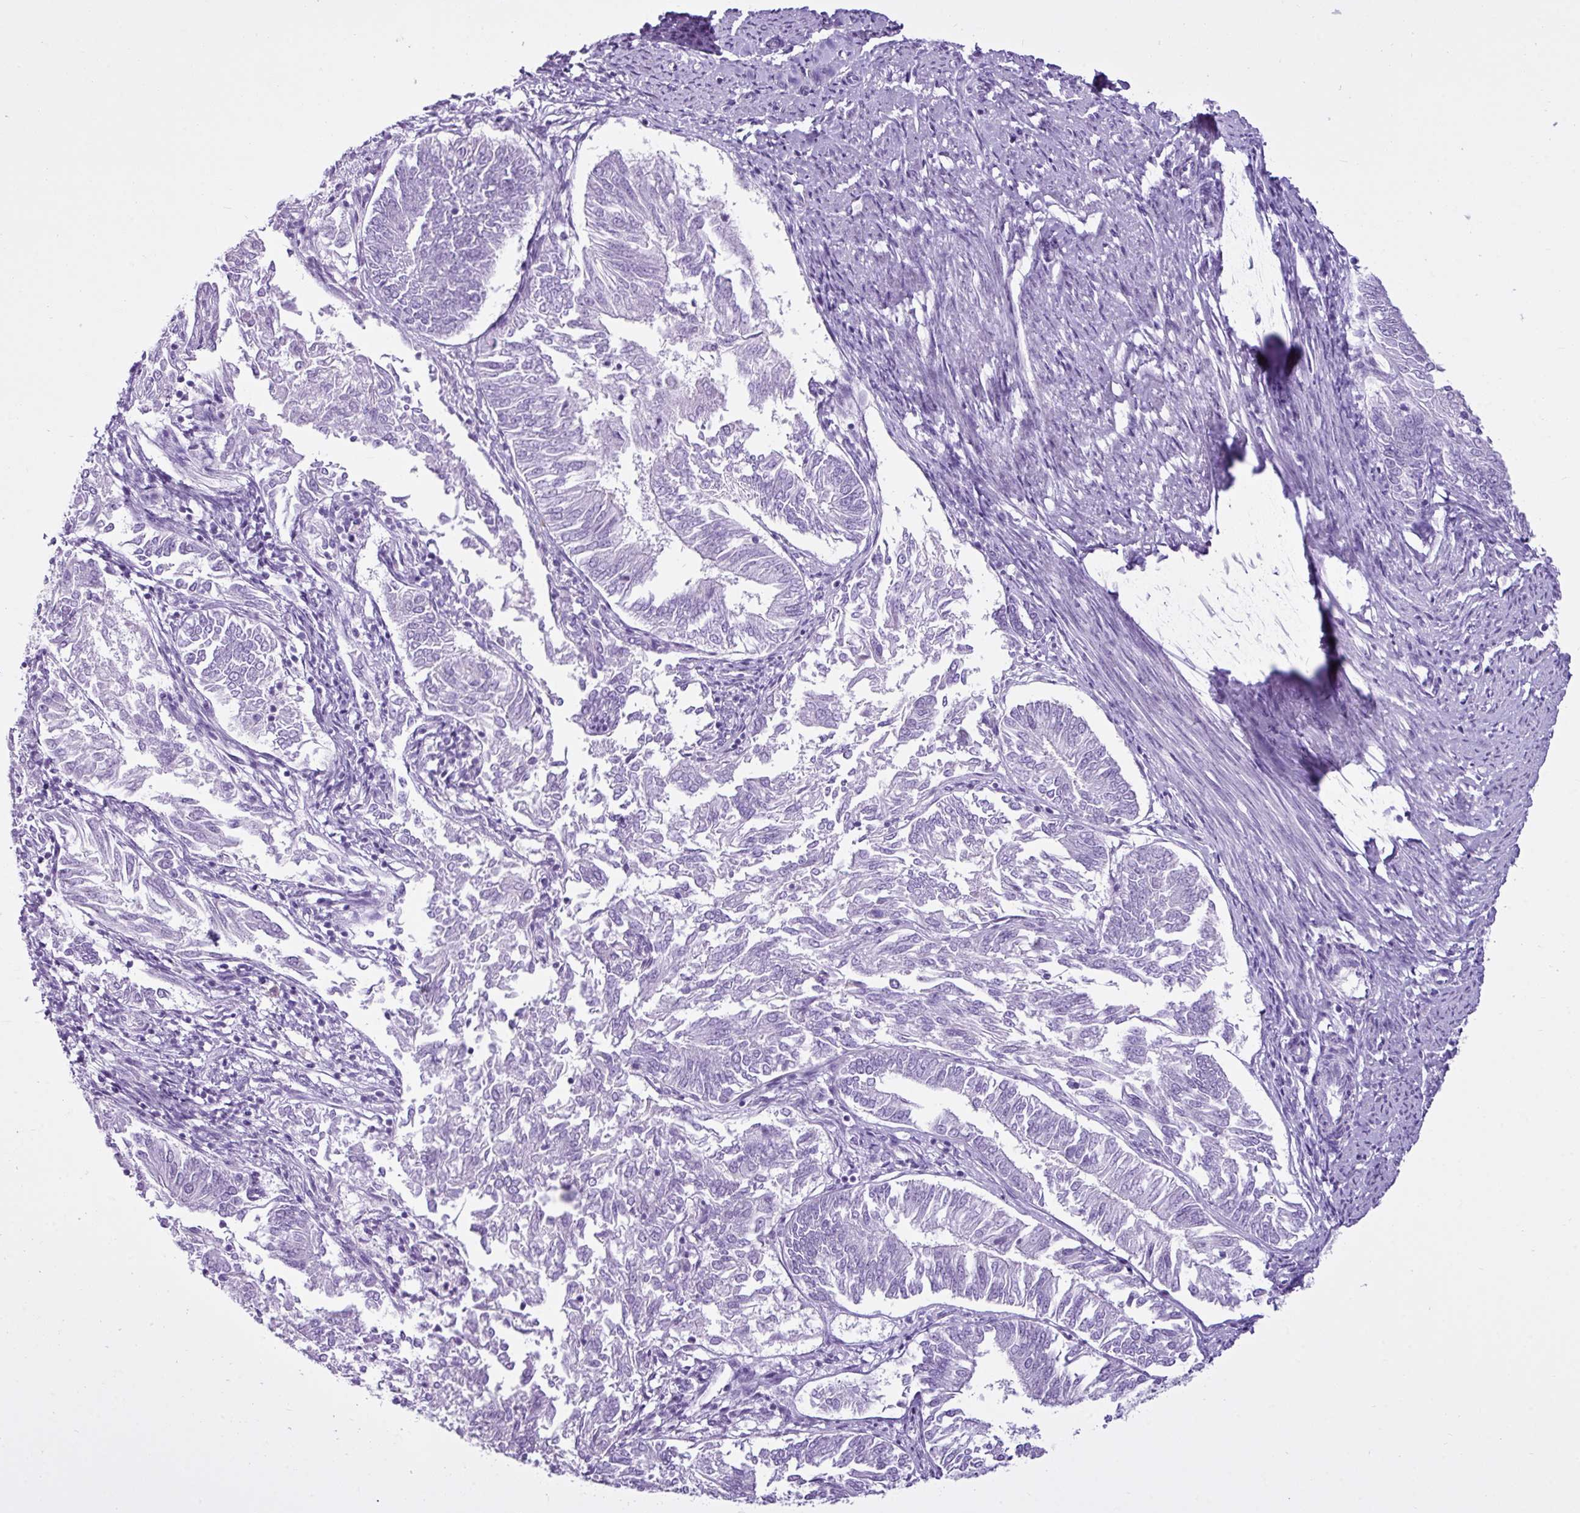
{"staining": {"intensity": "negative", "quantity": "none", "location": "none"}, "tissue": "endometrial cancer", "cell_type": "Tumor cells", "image_type": "cancer", "snomed": [{"axis": "morphology", "description": "Adenocarcinoma, NOS"}, {"axis": "topography", "description": "Endometrium"}], "caption": "IHC micrograph of neoplastic tissue: endometrial cancer (adenocarcinoma) stained with DAB exhibits no significant protein staining in tumor cells.", "gene": "LILRB4", "patient": {"sex": "female", "age": 58}}